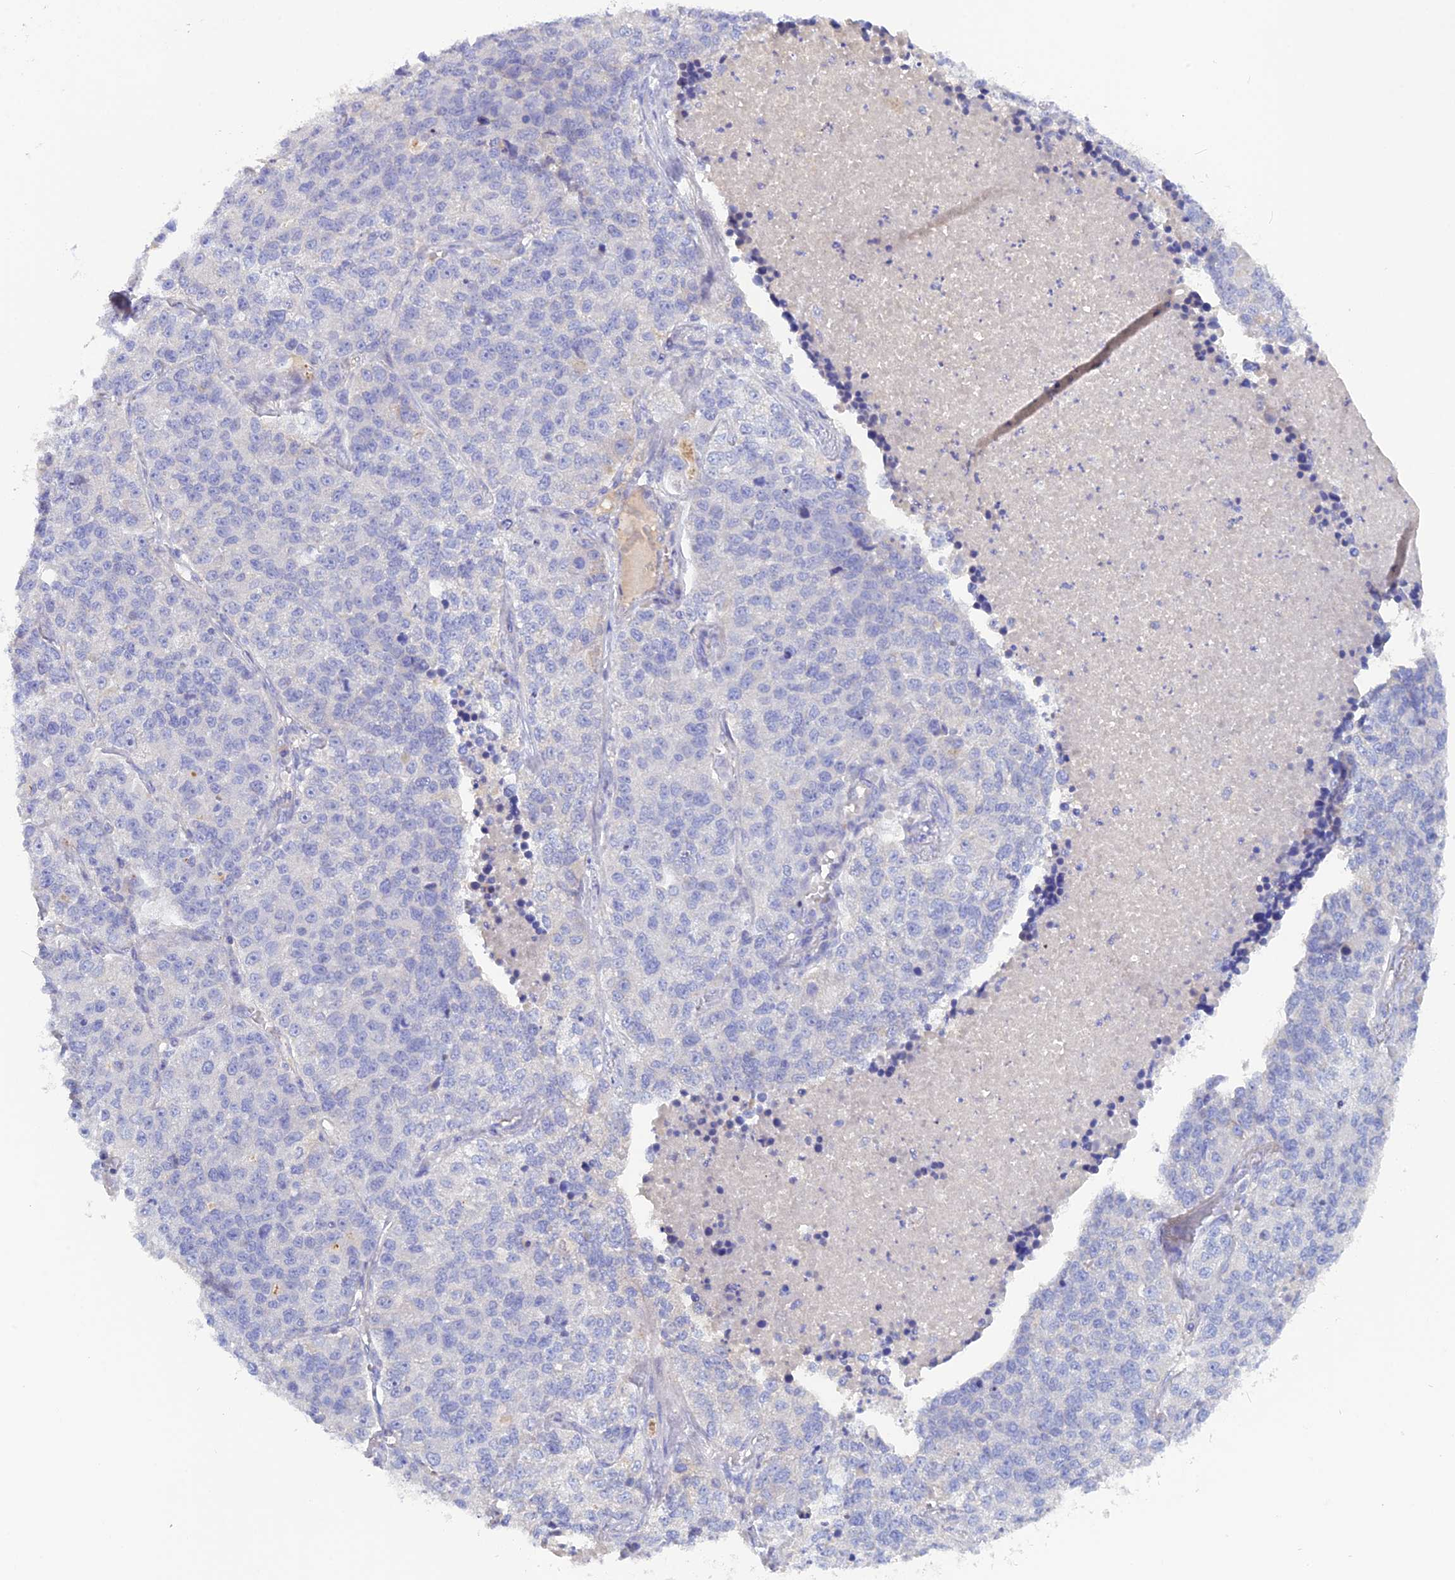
{"staining": {"intensity": "negative", "quantity": "none", "location": "none"}, "tissue": "lung cancer", "cell_type": "Tumor cells", "image_type": "cancer", "snomed": [{"axis": "morphology", "description": "Adenocarcinoma, NOS"}, {"axis": "topography", "description": "Lung"}], "caption": "This is an immunohistochemistry (IHC) micrograph of human lung cancer. There is no positivity in tumor cells.", "gene": "ADGRA1", "patient": {"sex": "male", "age": 49}}